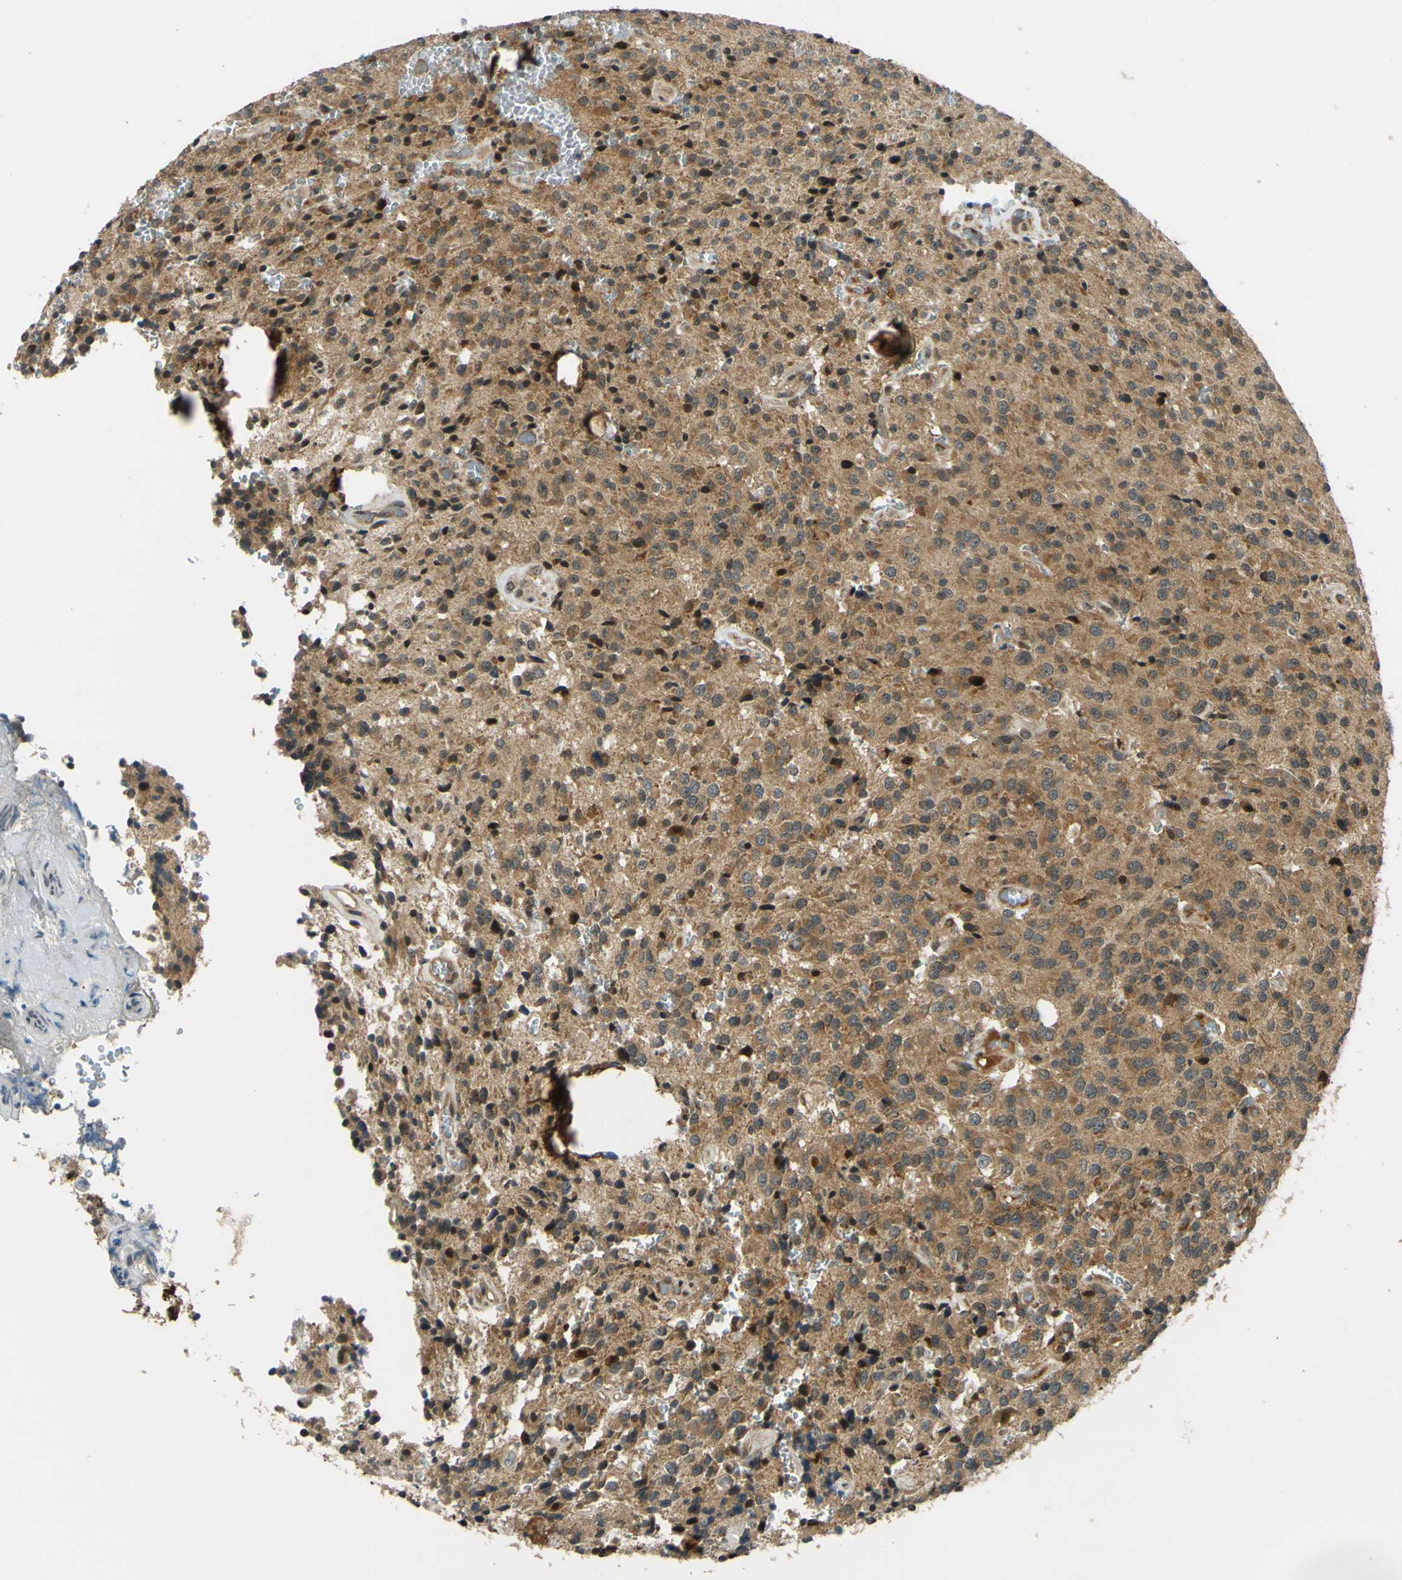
{"staining": {"intensity": "moderate", "quantity": ">75%", "location": "cytoplasmic/membranous"}, "tissue": "glioma", "cell_type": "Tumor cells", "image_type": "cancer", "snomed": [{"axis": "morphology", "description": "Glioma, malignant, Low grade"}, {"axis": "topography", "description": "Brain"}], "caption": "Immunohistochemistry micrograph of human glioma stained for a protein (brown), which displays medium levels of moderate cytoplasmic/membranous positivity in approximately >75% of tumor cells.", "gene": "ABCC8", "patient": {"sex": "male", "age": 58}}